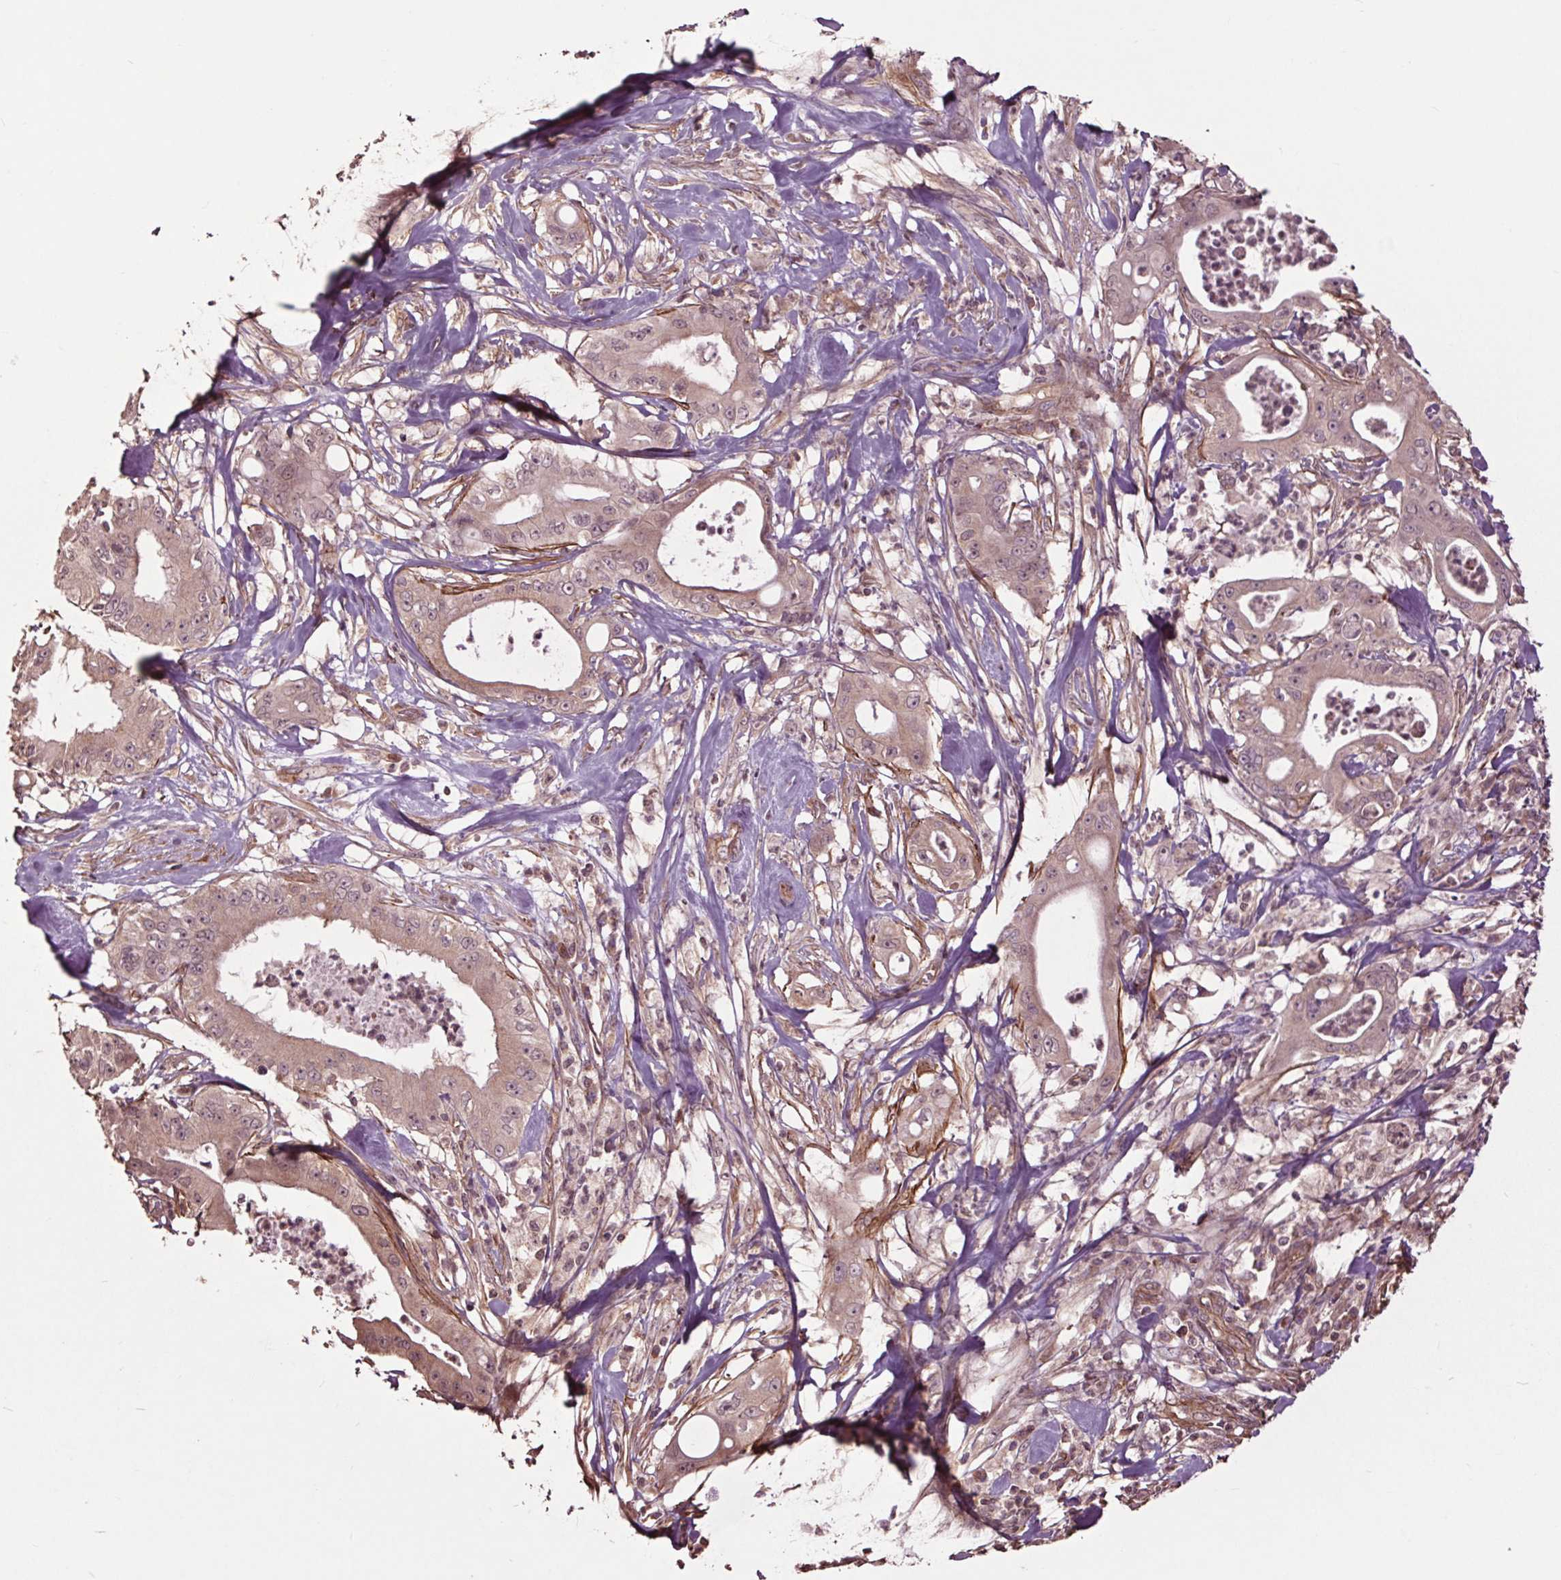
{"staining": {"intensity": "weak", "quantity": ">75%", "location": "cytoplasmic/membranous,nuclear"}, "tissue": "pancreatic cancer", "cell_type": "Tumor cells", "image_type": "cancer", "snomed": [{"axis": "morphology", "description": "Adenocarcinoma, NOS"}, {"axis": "topography", "description": "Pancreas"}], "caption": "Approximately >75% of tumor cells in human pancreatic adenocarcinoma show weak cytoplasmic/membranous and nuclear protein positivity as visualized by brown immunohistochemical staining.", "gene": "CEP95", "patient": {"sex": "male", "age": 71}}